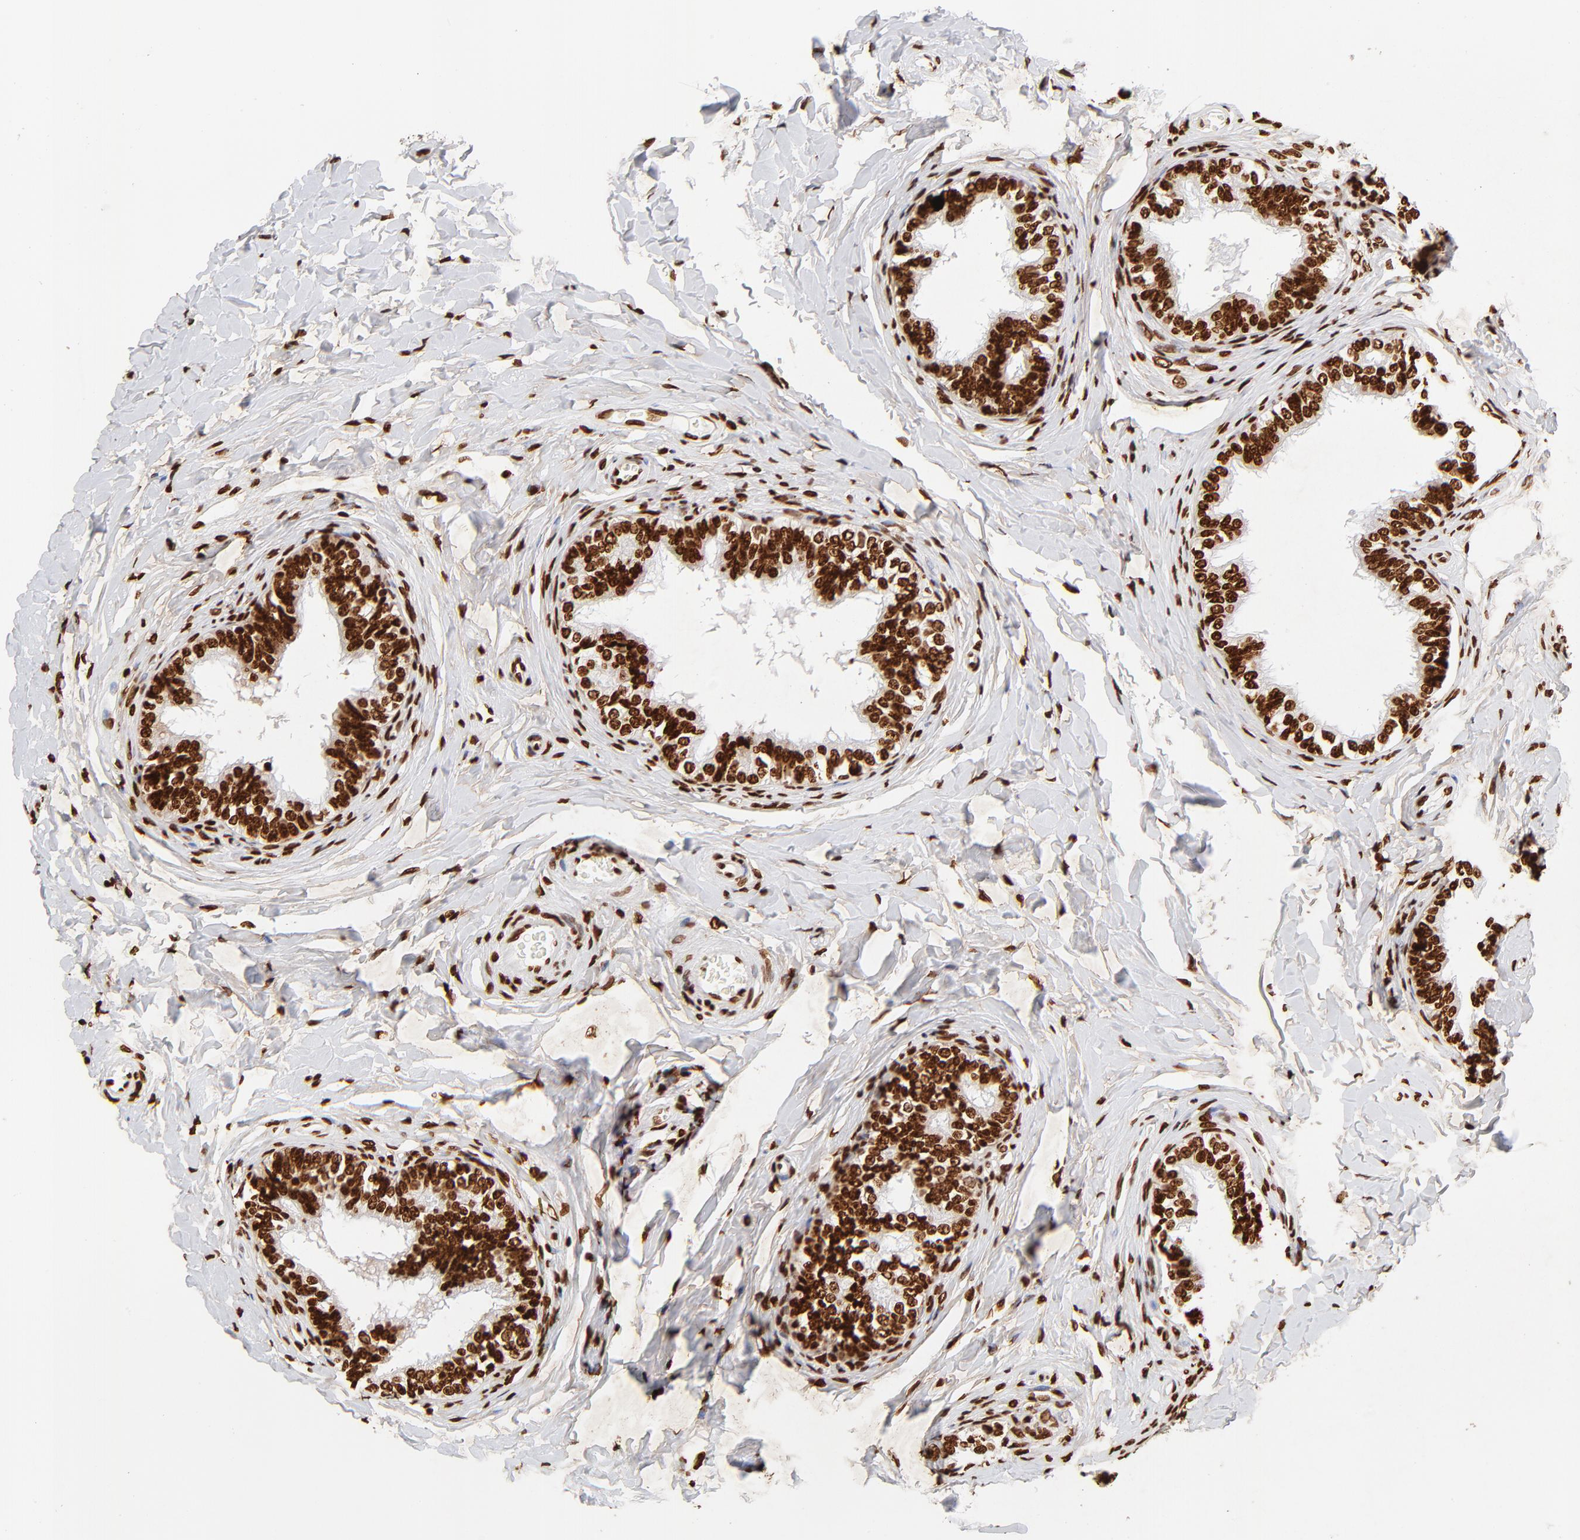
{"staining": {"intensity": "strong", "quantity": ">75%", "location": "nuclear"}, "tissue": "epididymis", "cell_type": "Glandular cells", "image_type": "normal", "snomed": [{"axis": "morphology", "description": "Normal tissue, NOS"}, {"axis": "topography", "description": "Epididymis"}], "caption": "Immunohistochemistry of unremarkable epididymis shows high levels of strong nuclear expression in about >75% of glandular cells. The protein is stained brown, and the nuclei are stained in blue (DAB IHC with brightfield microscopy, high magnification).", "gene": "FBH1", "patient": {"sex": "male", "age": 26}}